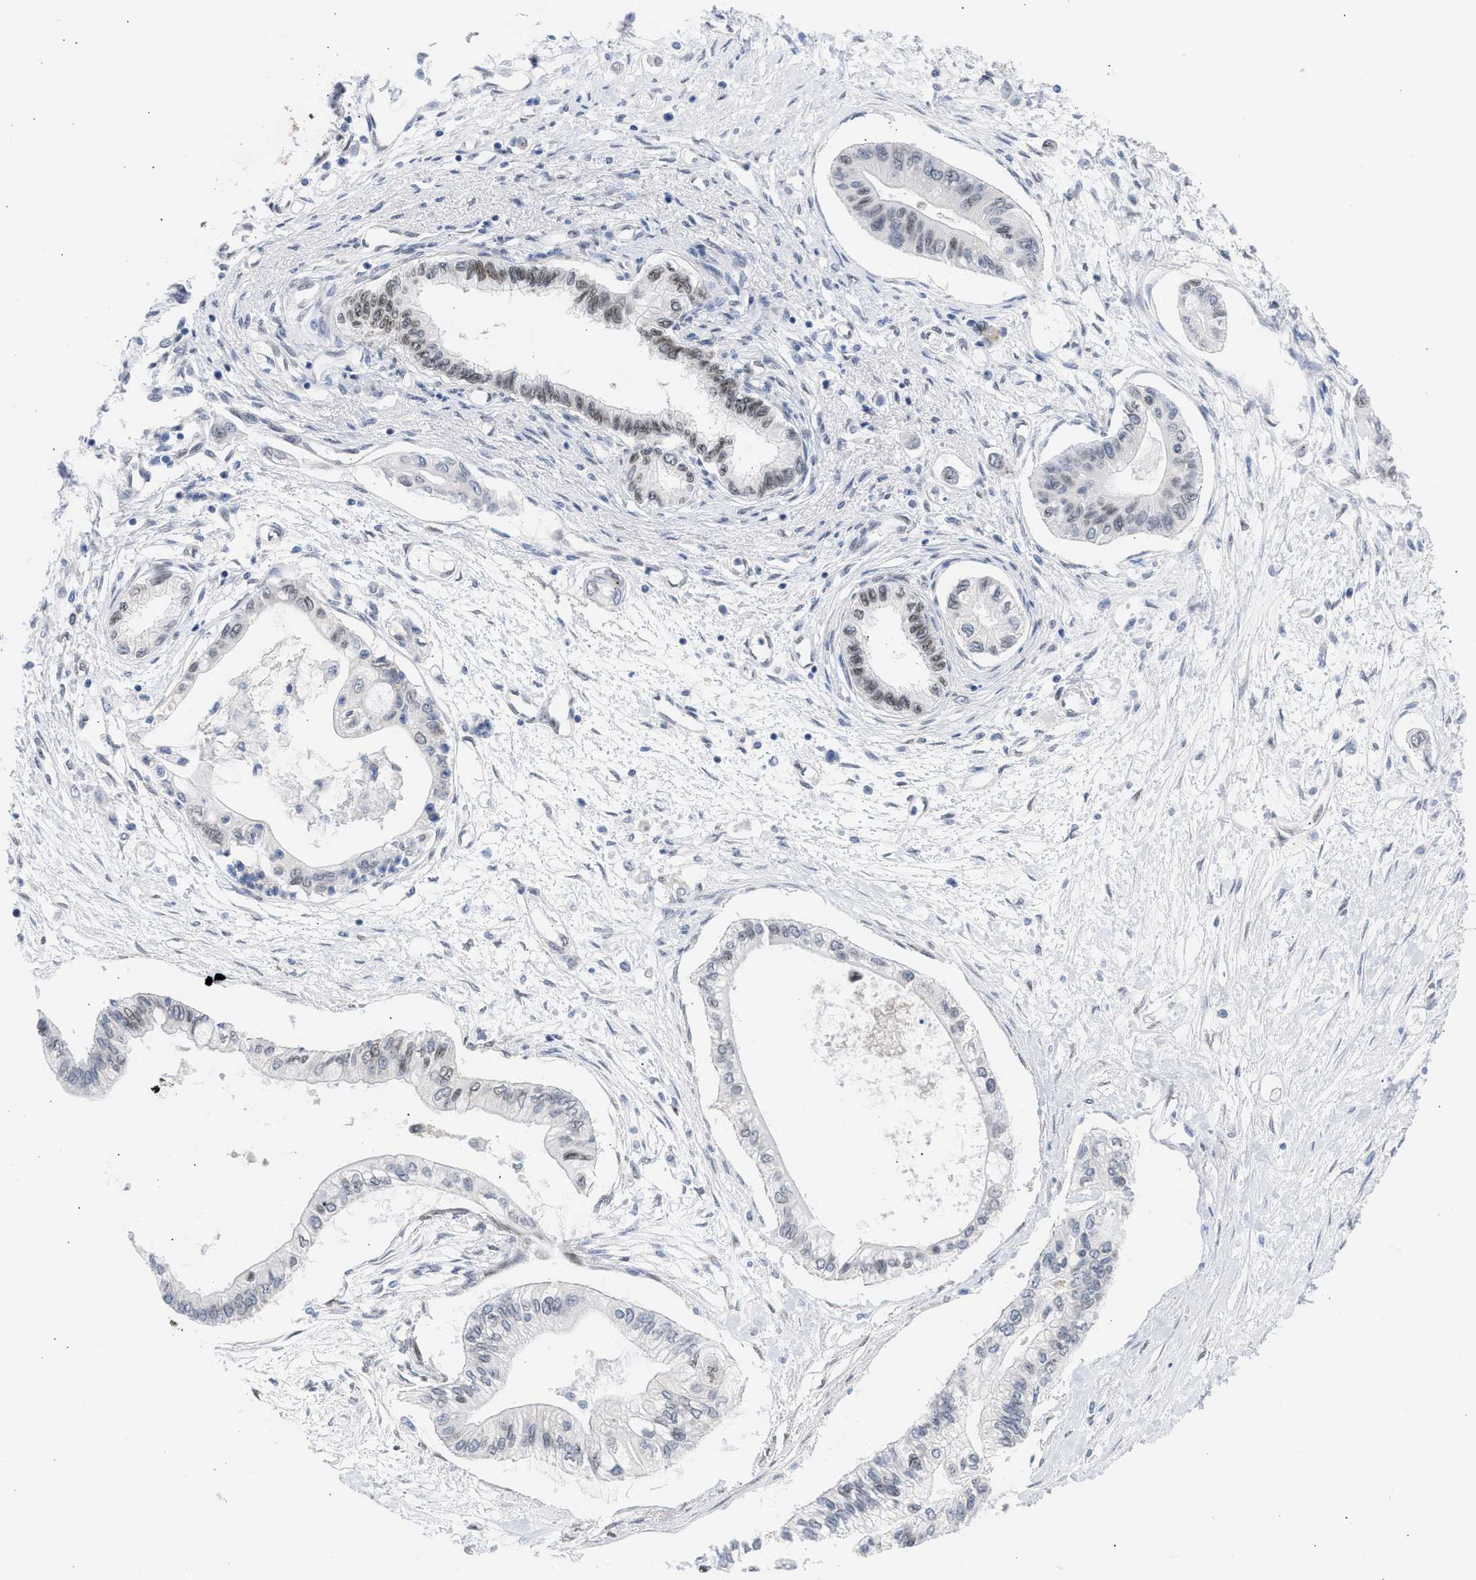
{"staining": {"intensity": "negative", "quantity": "none", "location": "none"}, "tissue": "pancreatic cancer", "cell_type": "Tumor cells", "image_type": "cancer", "snomed": [{"axis": "morphology", "description": "Adenocarcinoma, NOS"}, {"axis": "topography", "description": "Pancreas"}], "caption": "Protein analysis of pancreatic cancer (adenocarcinoma) shows no significant expression in tumor cells. Nuclei are stained in blue.", "gene": "NUP35", "patient": {"sex": "female", "age": 77}}